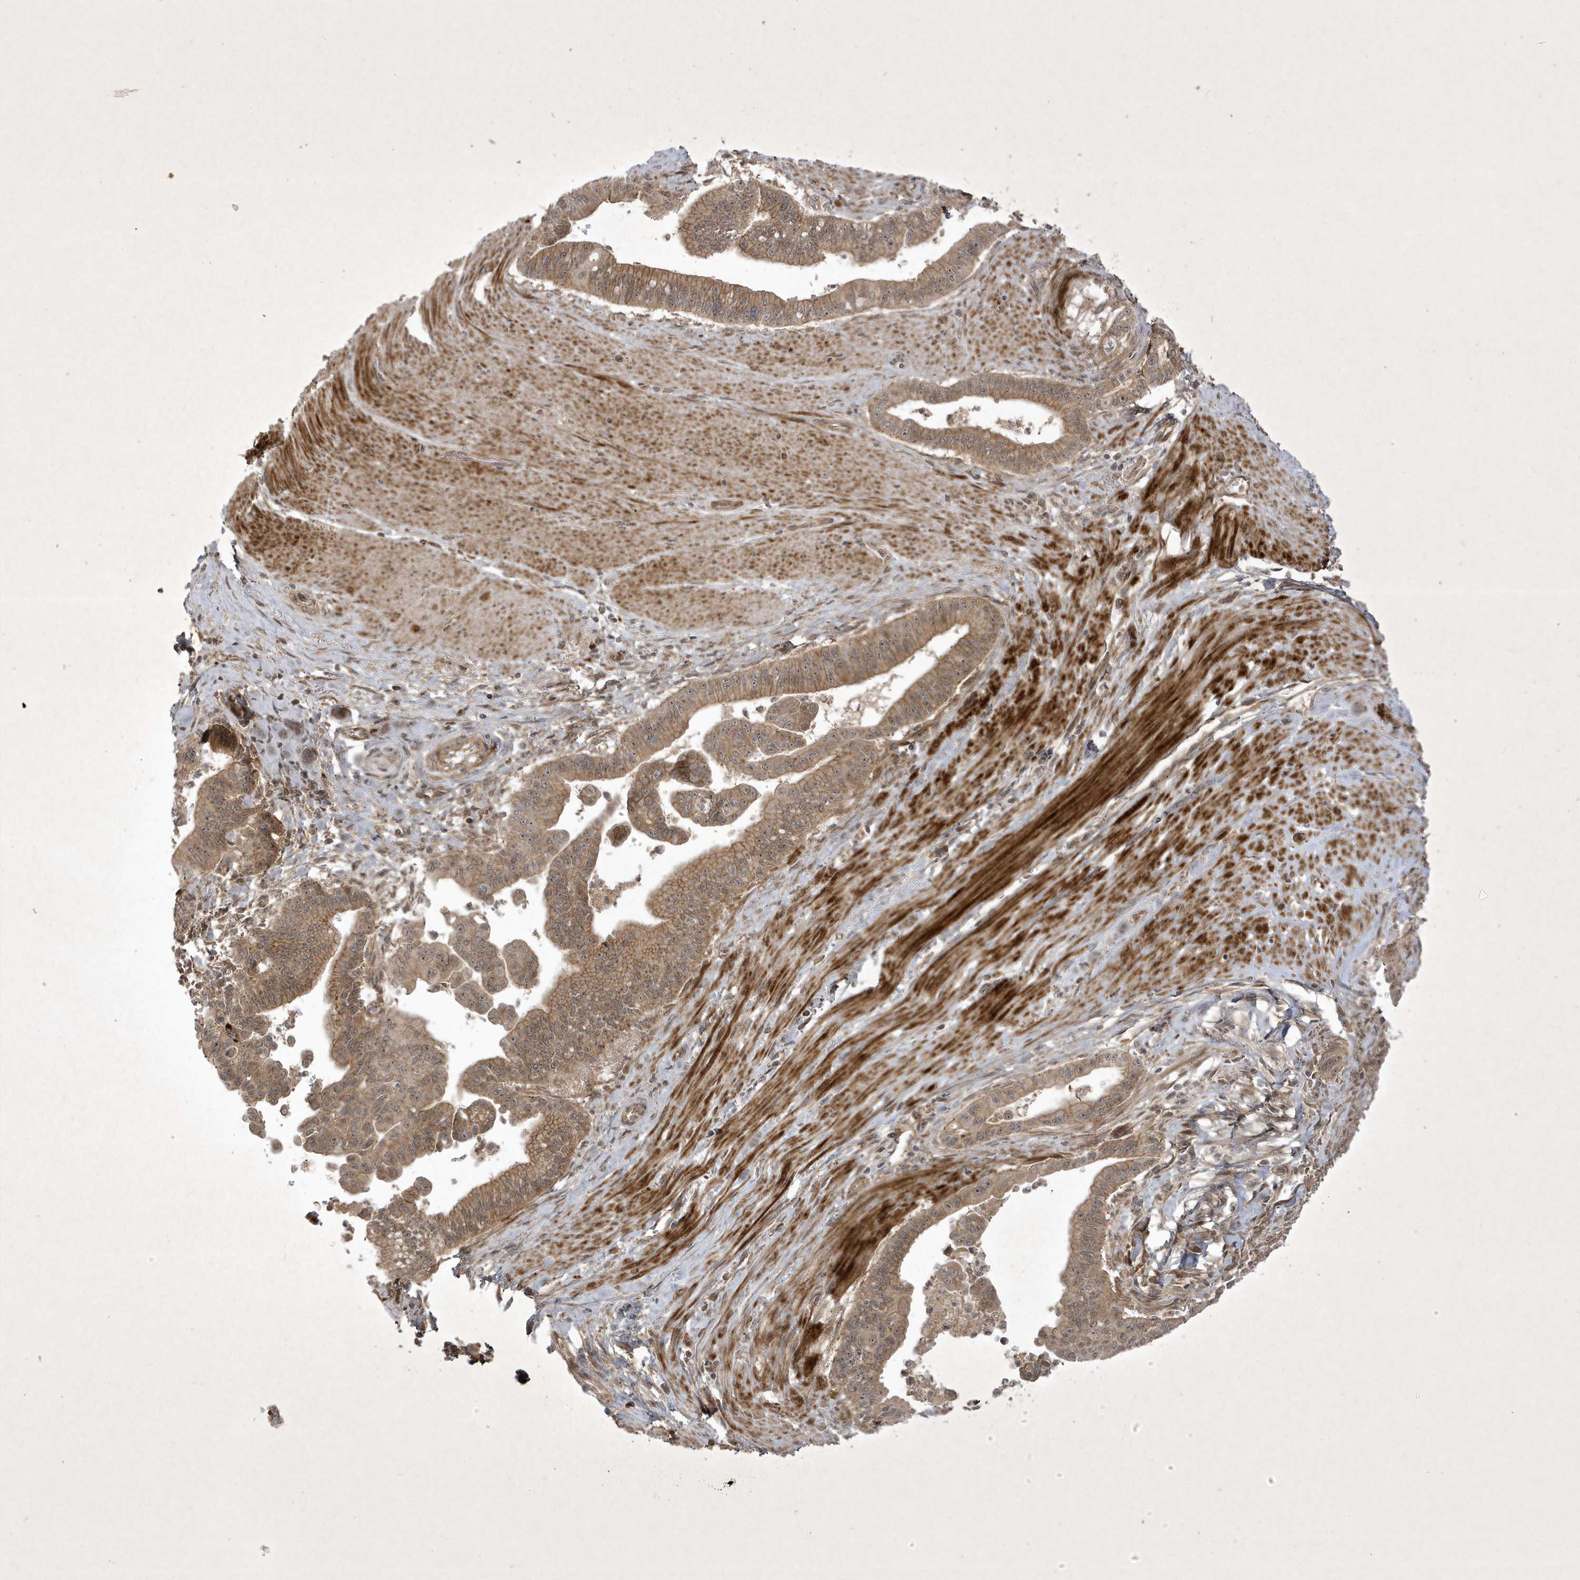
{"staining": {"intensity": "moderate", "quantity": ">75%", "location": "cytoplasmic/membranous"}, "tissue": "pancreatic cancer", "cell_type": "Tumor cells", "image_type": "cancer", "snomed": [{"axis": "morphology", "description": "Adenocarcinoma, NOS"}, {"axis": "topography", "description": "Pancreas"}], "caption": "Brown immunohistochemical staining in pancreatic adenocarcinoma demonstrates moderate cytoplasmic/membranous staining in about >75% of tumor cells.", "gene": "FAM83C", "patient": {"sex": "male", "age": 70}}